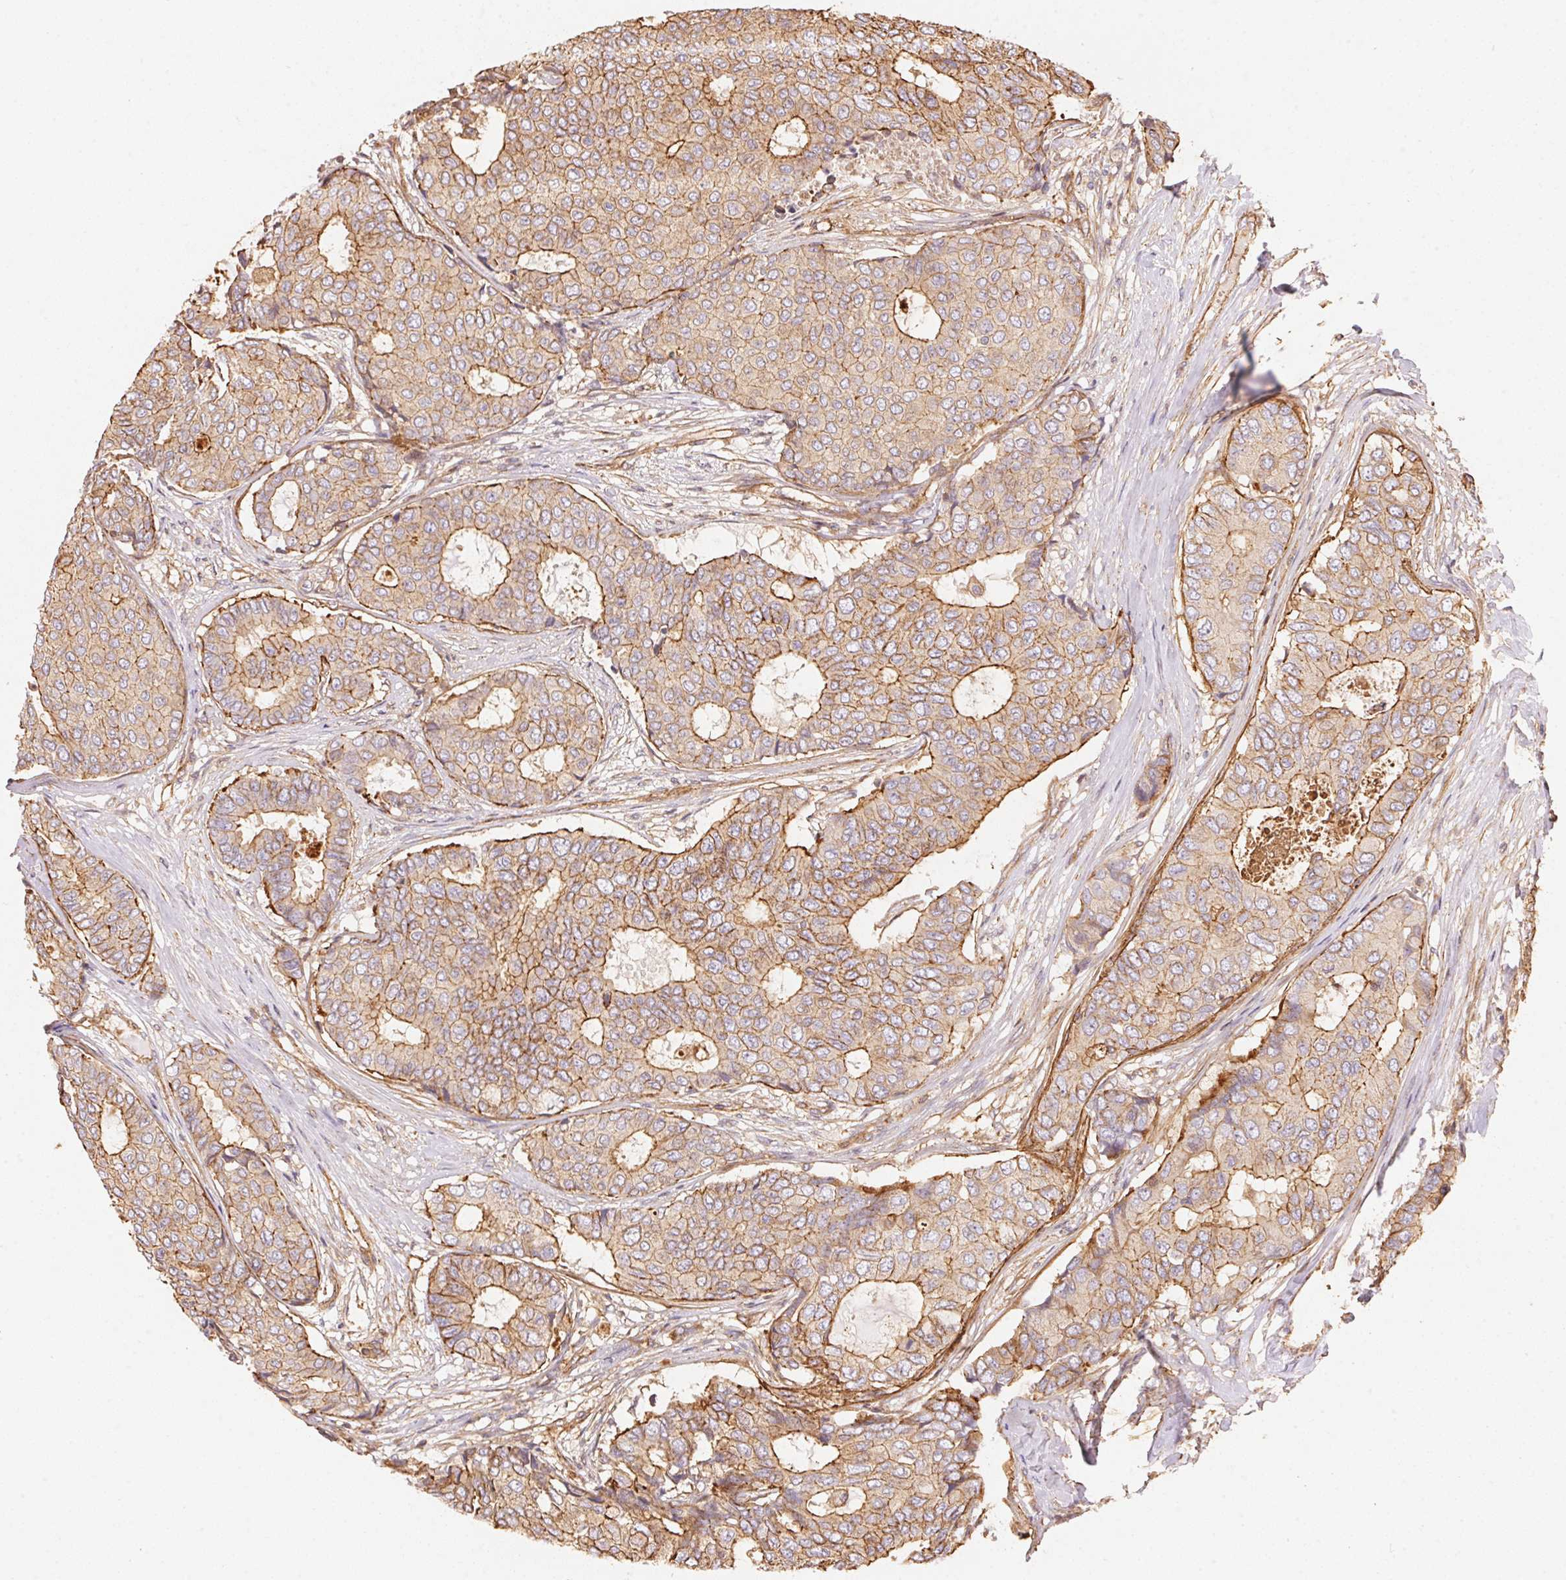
{"staining": {"intensity": "moderate", "quantity": ">75%", "location": "cytoplasmic/membranous"}, "tissue": "breast cancer", "cell_type": "Tumor cells", "image_type": "cancer", "snomed": [{"axis": "morphology", "description": "Duct carcinoma"}, {"axis": "topography", "description": "Breast"}], "caption": "A micrograph of intraductal carcinoma (breast) stained for a protein reveals moderate cytoplasmic/membranous brown staining in tumor cells.", "gene": "FRAS1", "patient": {"sex": "female", "age": 75}}